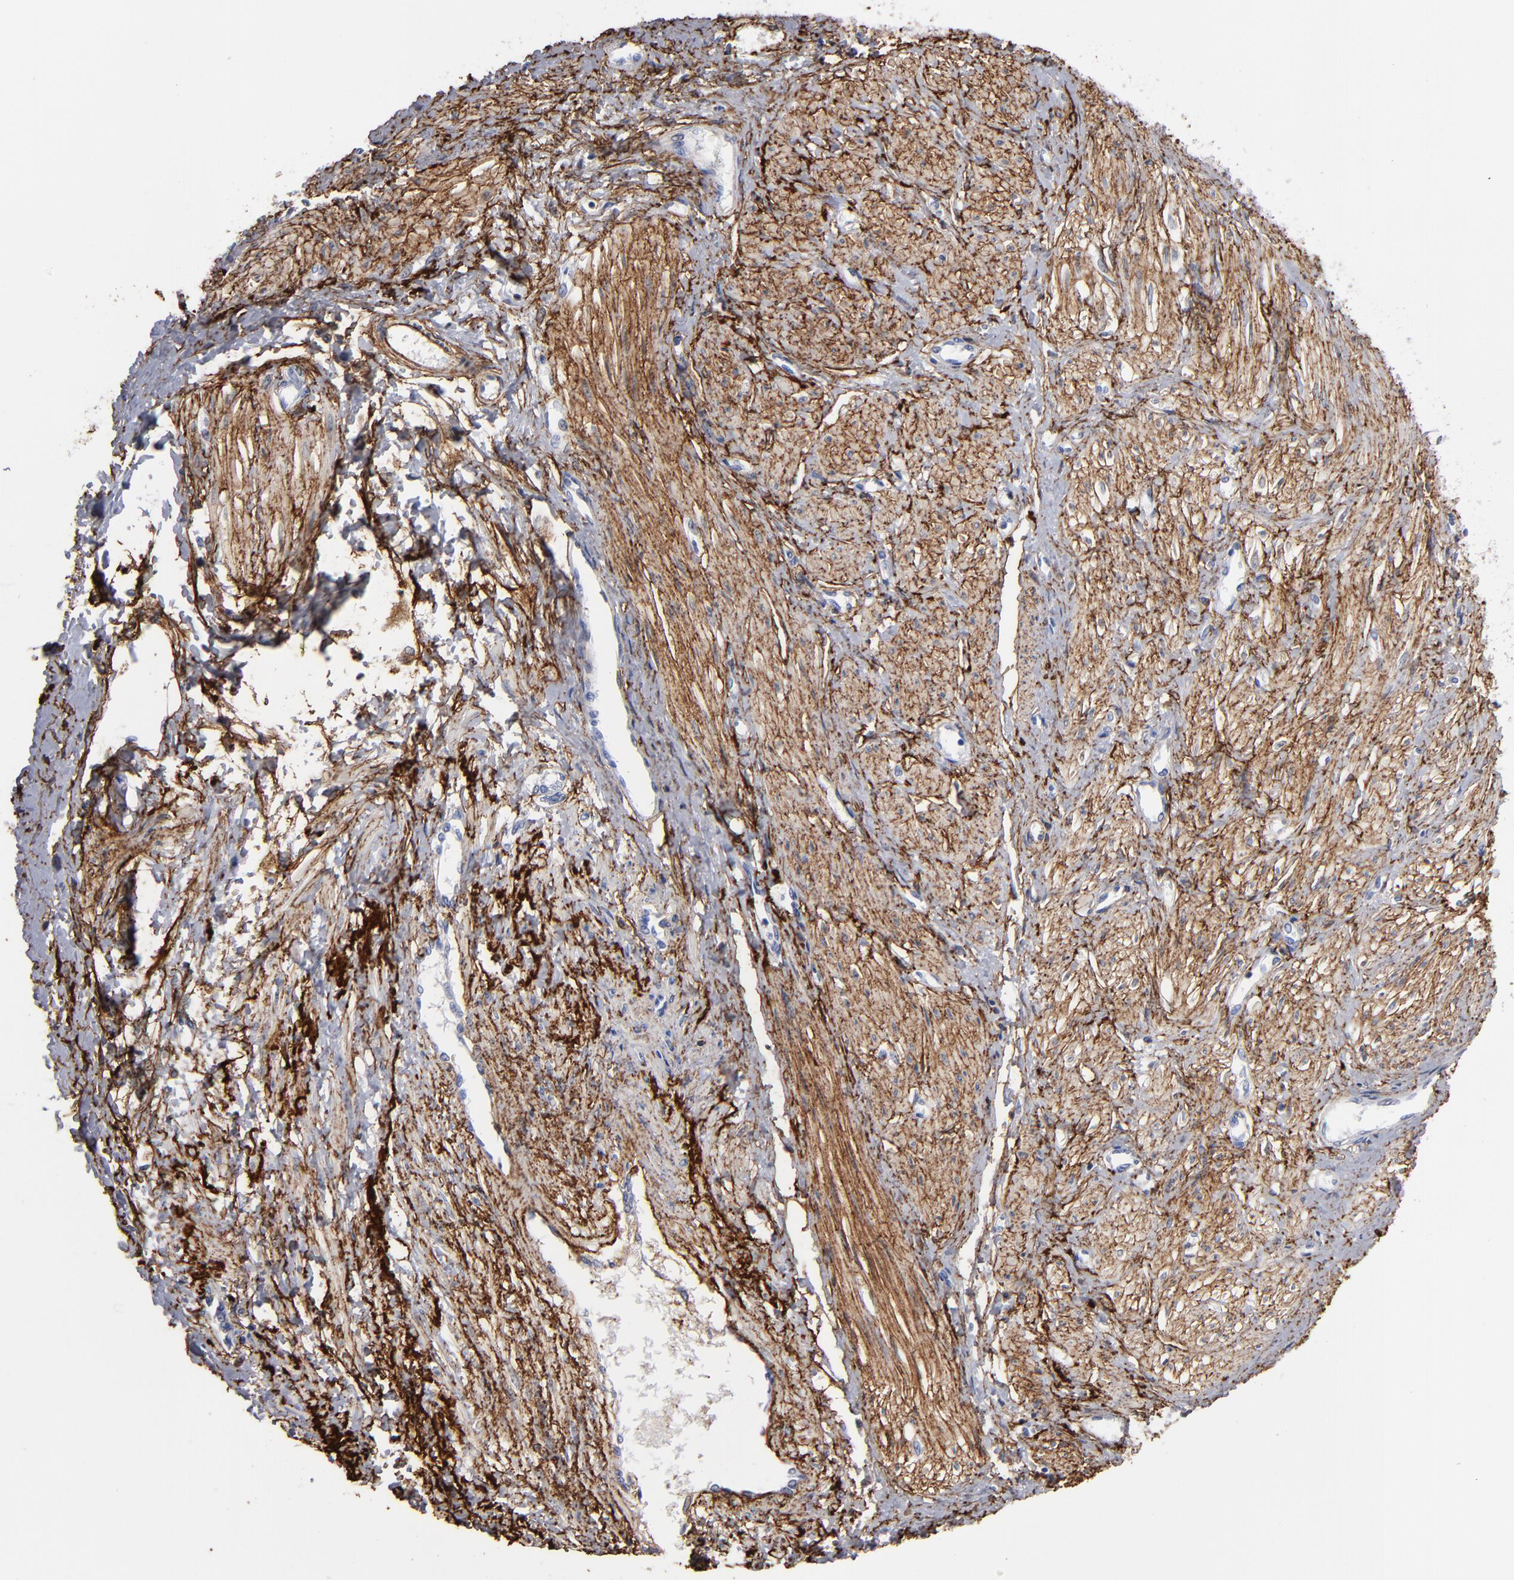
{"staining": {"intensity": "moderate", "quantity": ">75%", "location": "cytoplasmic/membranous"}, "tissue": "smooth muscle", "cell_type": "Smooth muscle cells", "image_type": "normal", "snomed": [{"axis": "morphology", "description": "Normal tissue, NOS"}, {"axis": "topography", "description": "Smooth muscle"}, {"axis": "topography", "description": "Uterus"}], "caption": "DAB immunohistochemical staining of unremarkable human smooth muscle demonstrates moderate cytoplasmic/membranous protein expression in approximately >75% of smooth muscle cells. The staining is performed using DAB brown chromogen to label protein expression. The nuclei are counter-stained blue using hematoxylin.", "gene": "EMILIN1", "patient": {"sex": "female", "age": 39}}